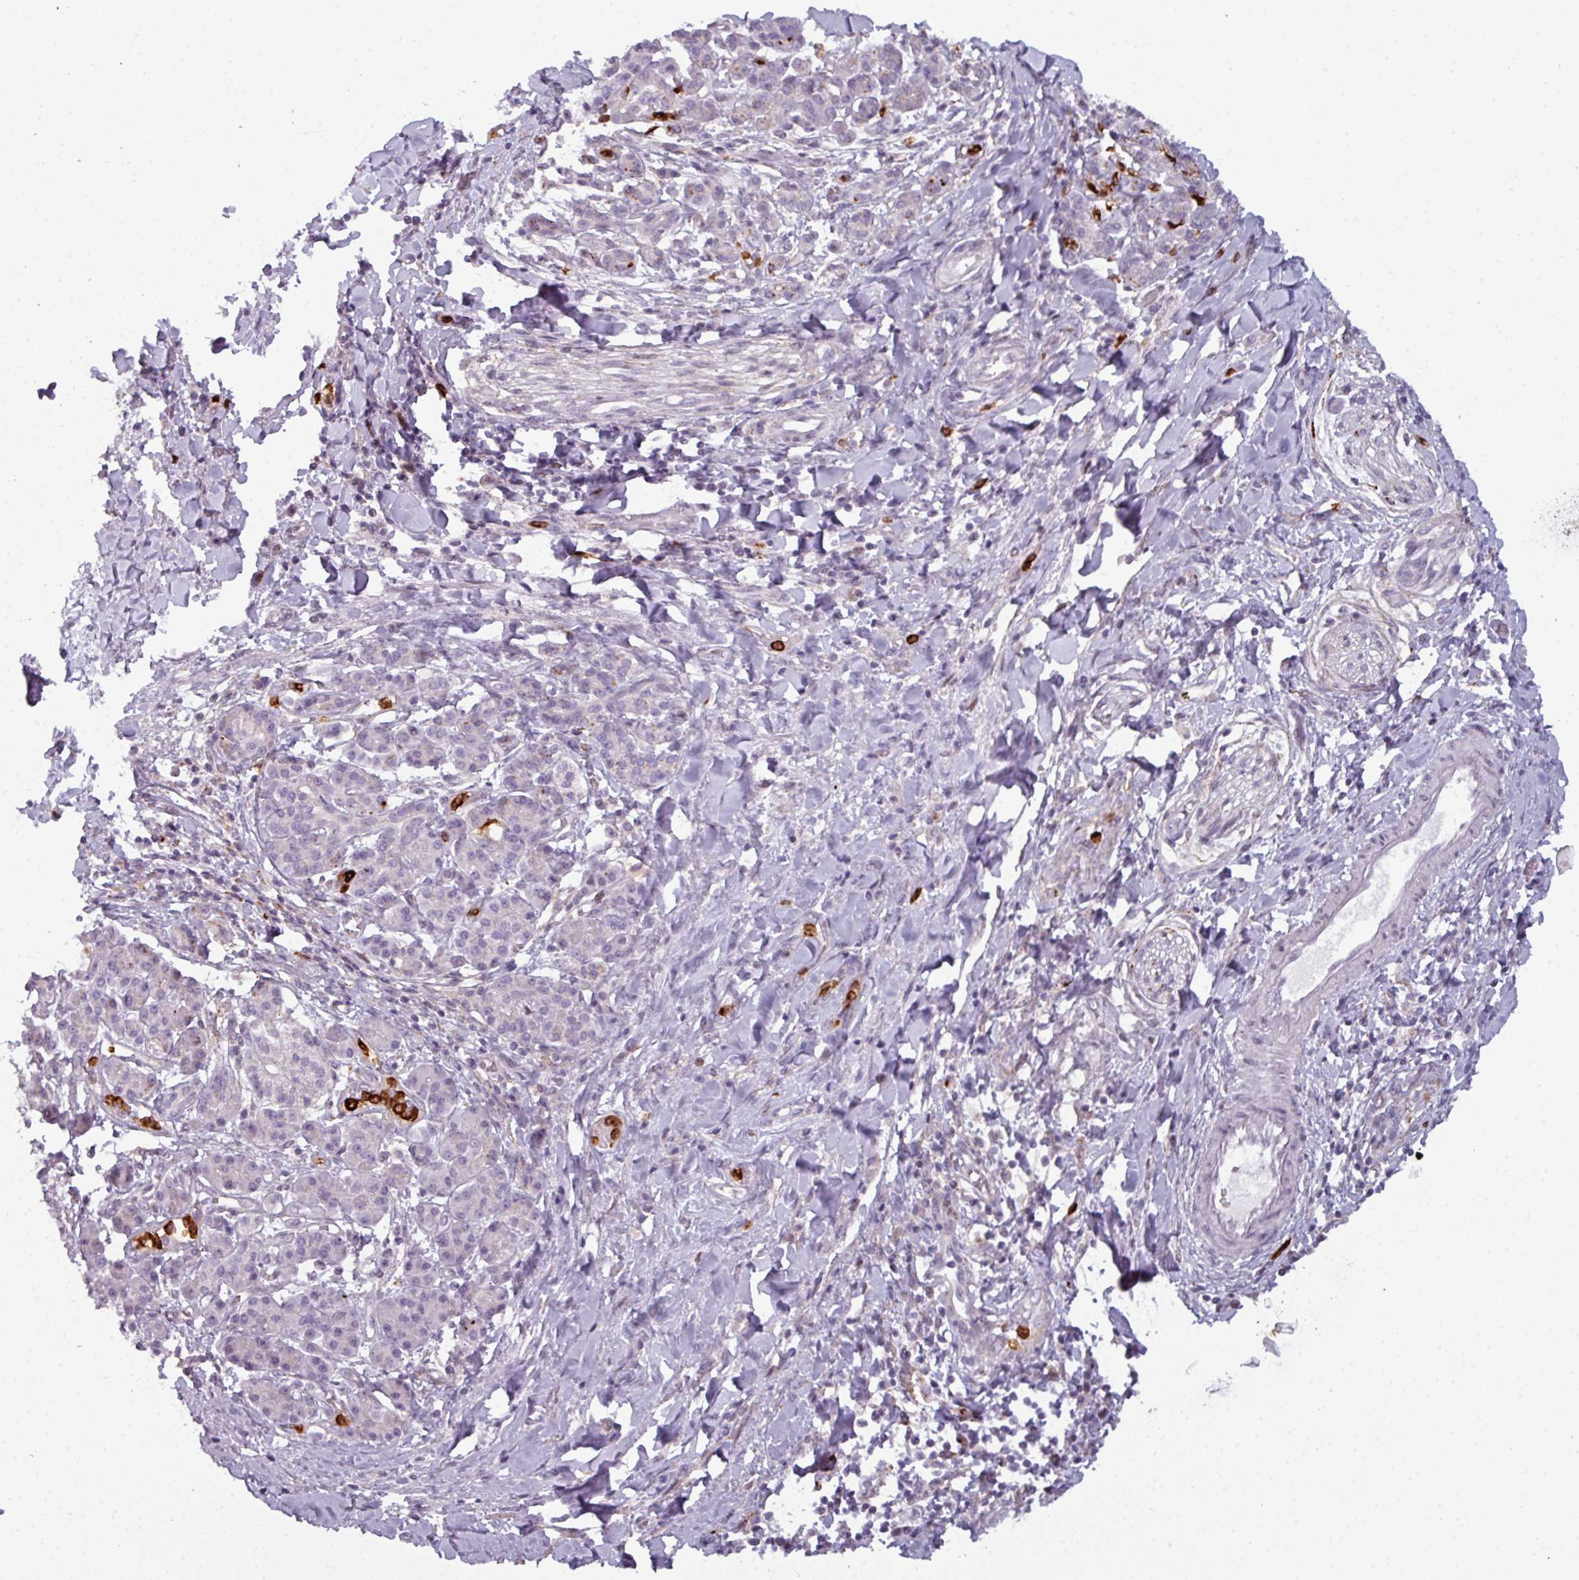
{"staining": {"intensity": "negative", "quantity": "none", "location": "none"}, "tissue": "pancreatic cancer", "cell_type": "Tumor cells", "image_type": "cancer", "snomed": [{"axis": "morphology", "description": "Adenocarcinoma, NOS"}, {"axis": "topography", "description": "Pancreas"}], "caption": "A high-resolution micrograph shows immunohistochemistry (IHC) staining of adenocarcinoma (pancreatic), which exhibits no significant staining in tumor cells.", "gene": "TMEFF1", "patient": {"sex": "male", "age": 48}}